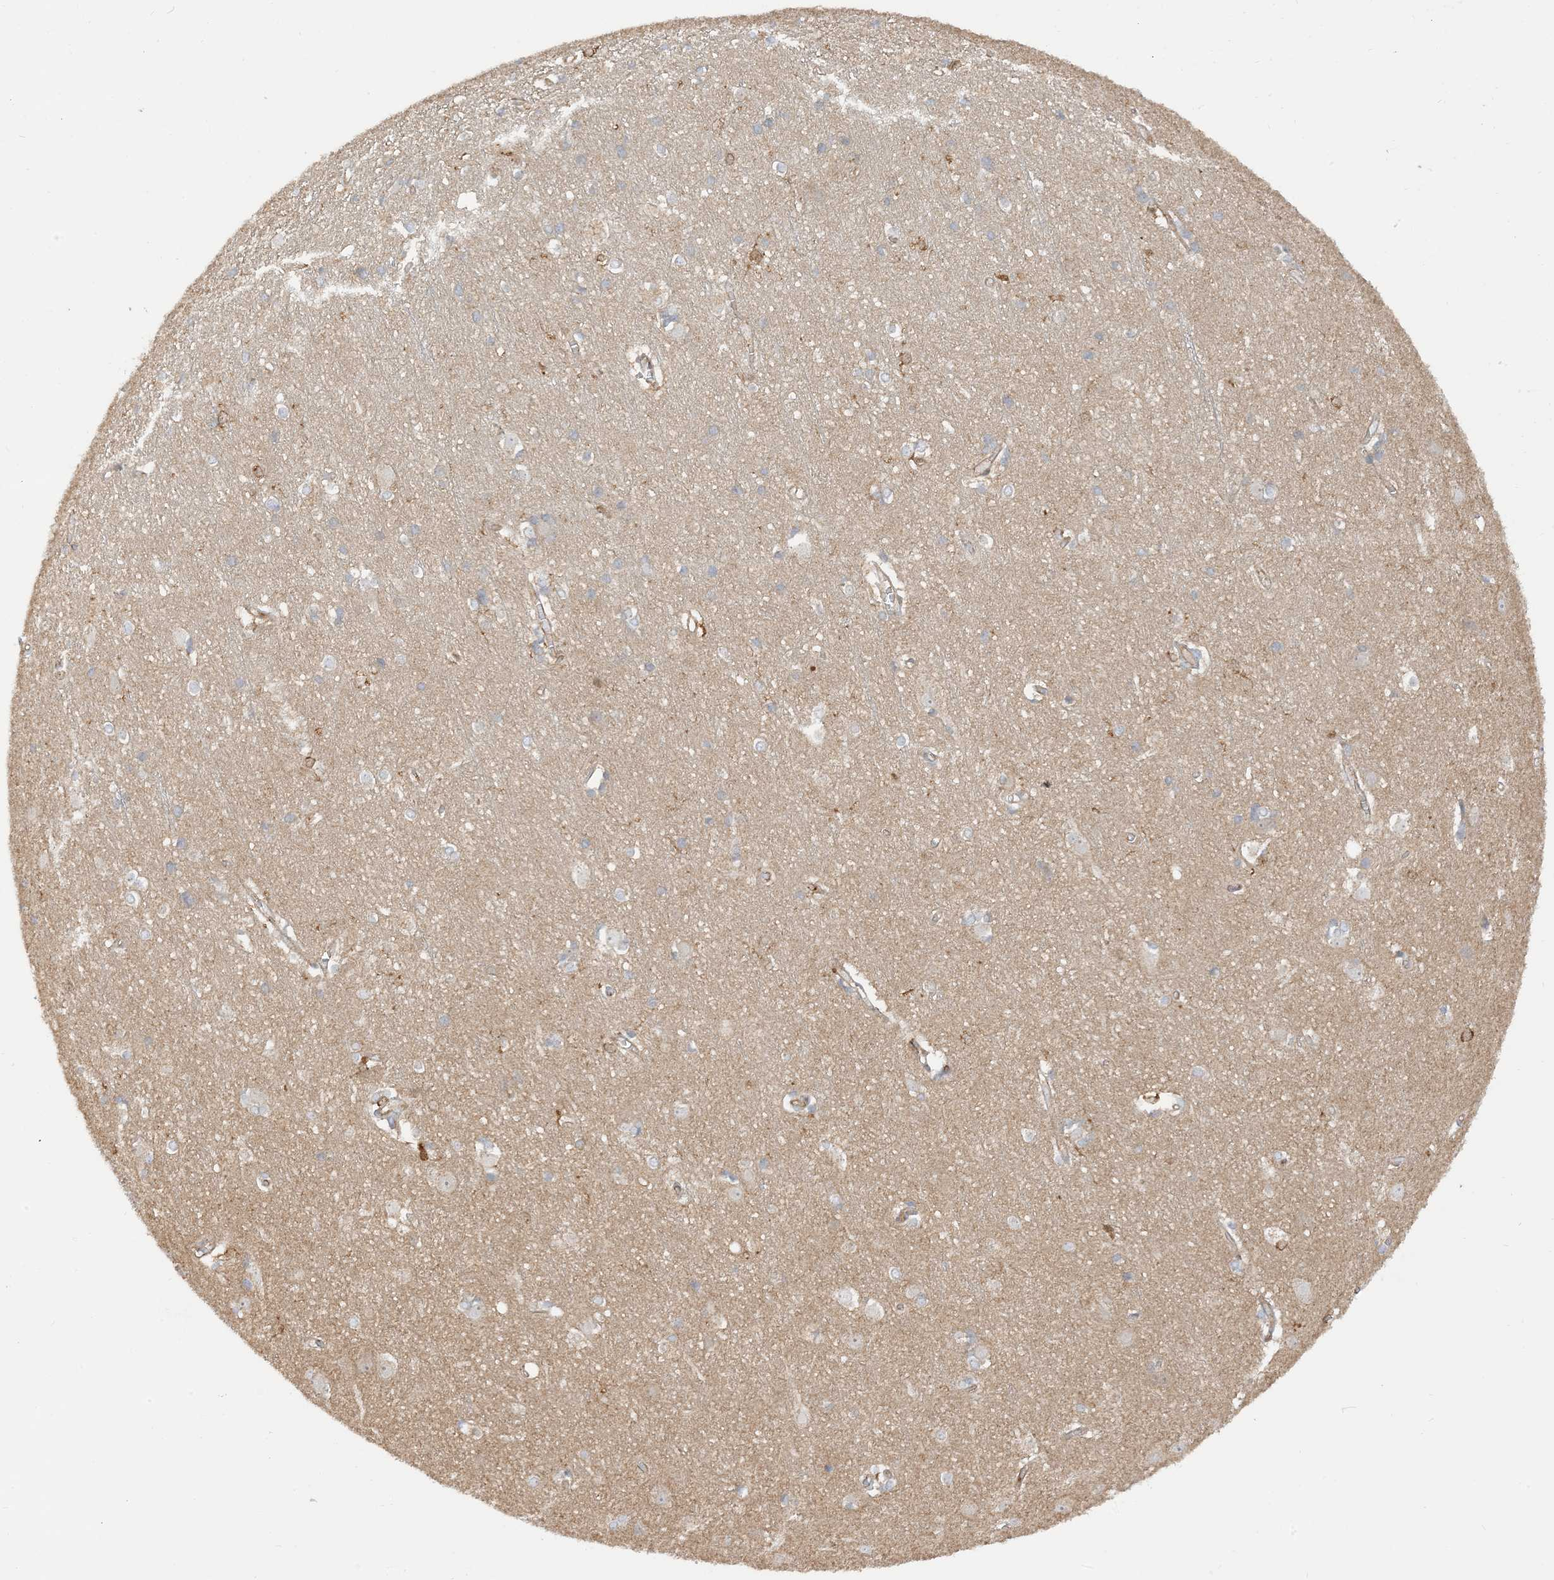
{"staining": {"intensity": "moderate", "quantity": "25%-75%", "location": "cytoplasmic/membranous"}, "tissue": "cerebral cortex", "cell_type": "Endothelial cells", "image_type": "normal", "snomed": [{"axis": "morphology", "description": "Normal tissue, NOS"}, {"axis": "topography", "description": "Cerebral cortex"}], "caption": "A high-resolution histopathology image shows immunohistochemistry (IHC) staining of normal cerebral cortex, which reveals moderate cytoplasmic/membranous expression in about 25%-75% of endothelial cells. The staining was performed using DAB (3,3'-diaminobenzidine) to visualize the protein expression in brown, while the nuclei were stained in blue with hematoxylin (Magnification: 20x).", "gene": "CAPZB", "patient": {"sex": "male", "age": 54}}